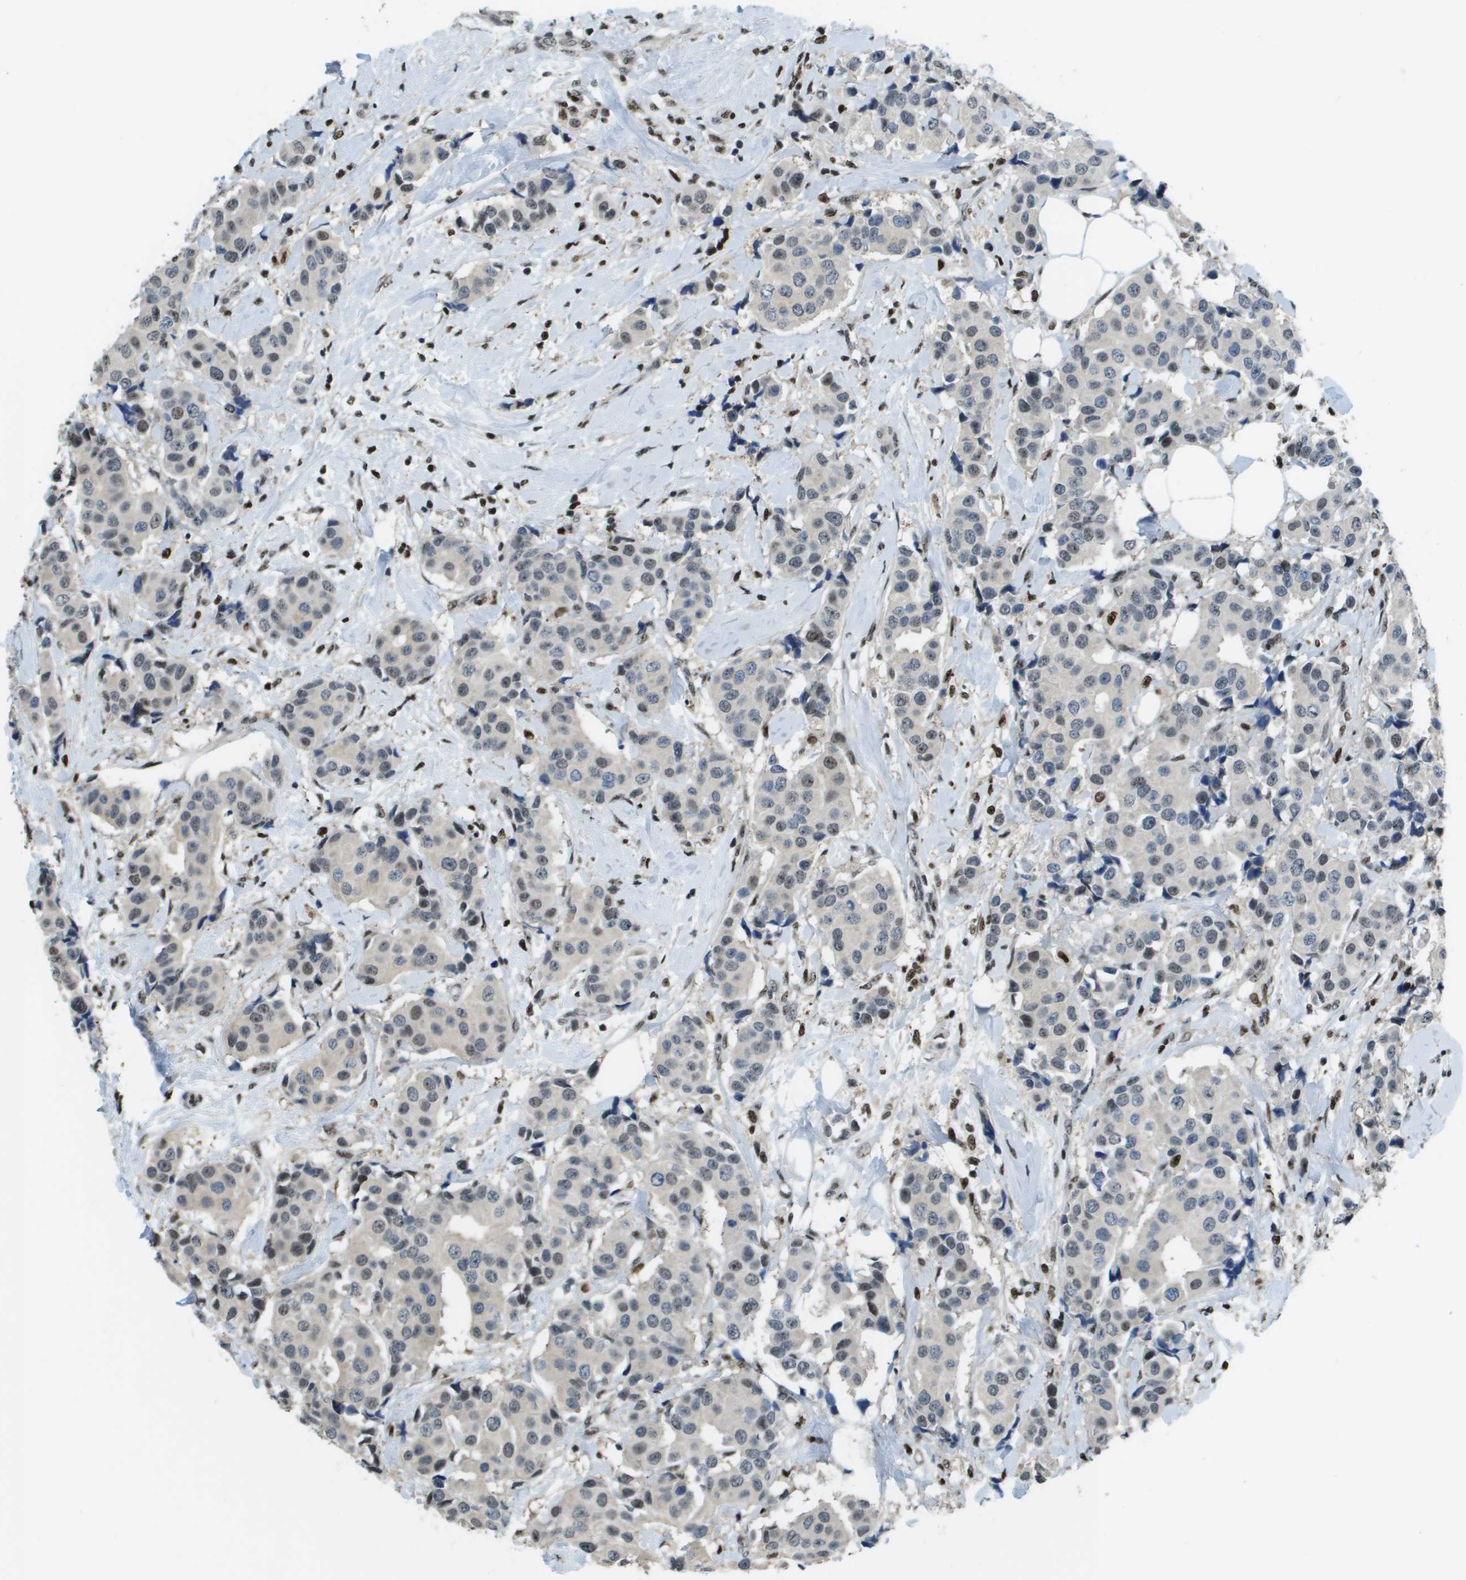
{"staining": {"intensity": "weak", "quantity": "<25%", "location": "nuclear"}, "tissue": "breast cancer", "cell_type": "Tumor cells", "image_type": "cancer", "snomed": [{"axis": "morphology", "description": "Normal tissue, NOS"}, {"axis": "morphology", "description": "Duct carcinoma"}, {"axis": "topography", "description": "Breast"}], "caption": "A high-resolution image shows IHC staining of breast invasive ductal carcinoma, which demonstrates no significant staining in tumor cells. The staining was performed using DAB to visualize the protein expression in brown, while the nuclei were stained in blue with hematoxylin (Magnification: 20x).", "gene": "SP100", "patient": {"sex": "female", "age": 39}}